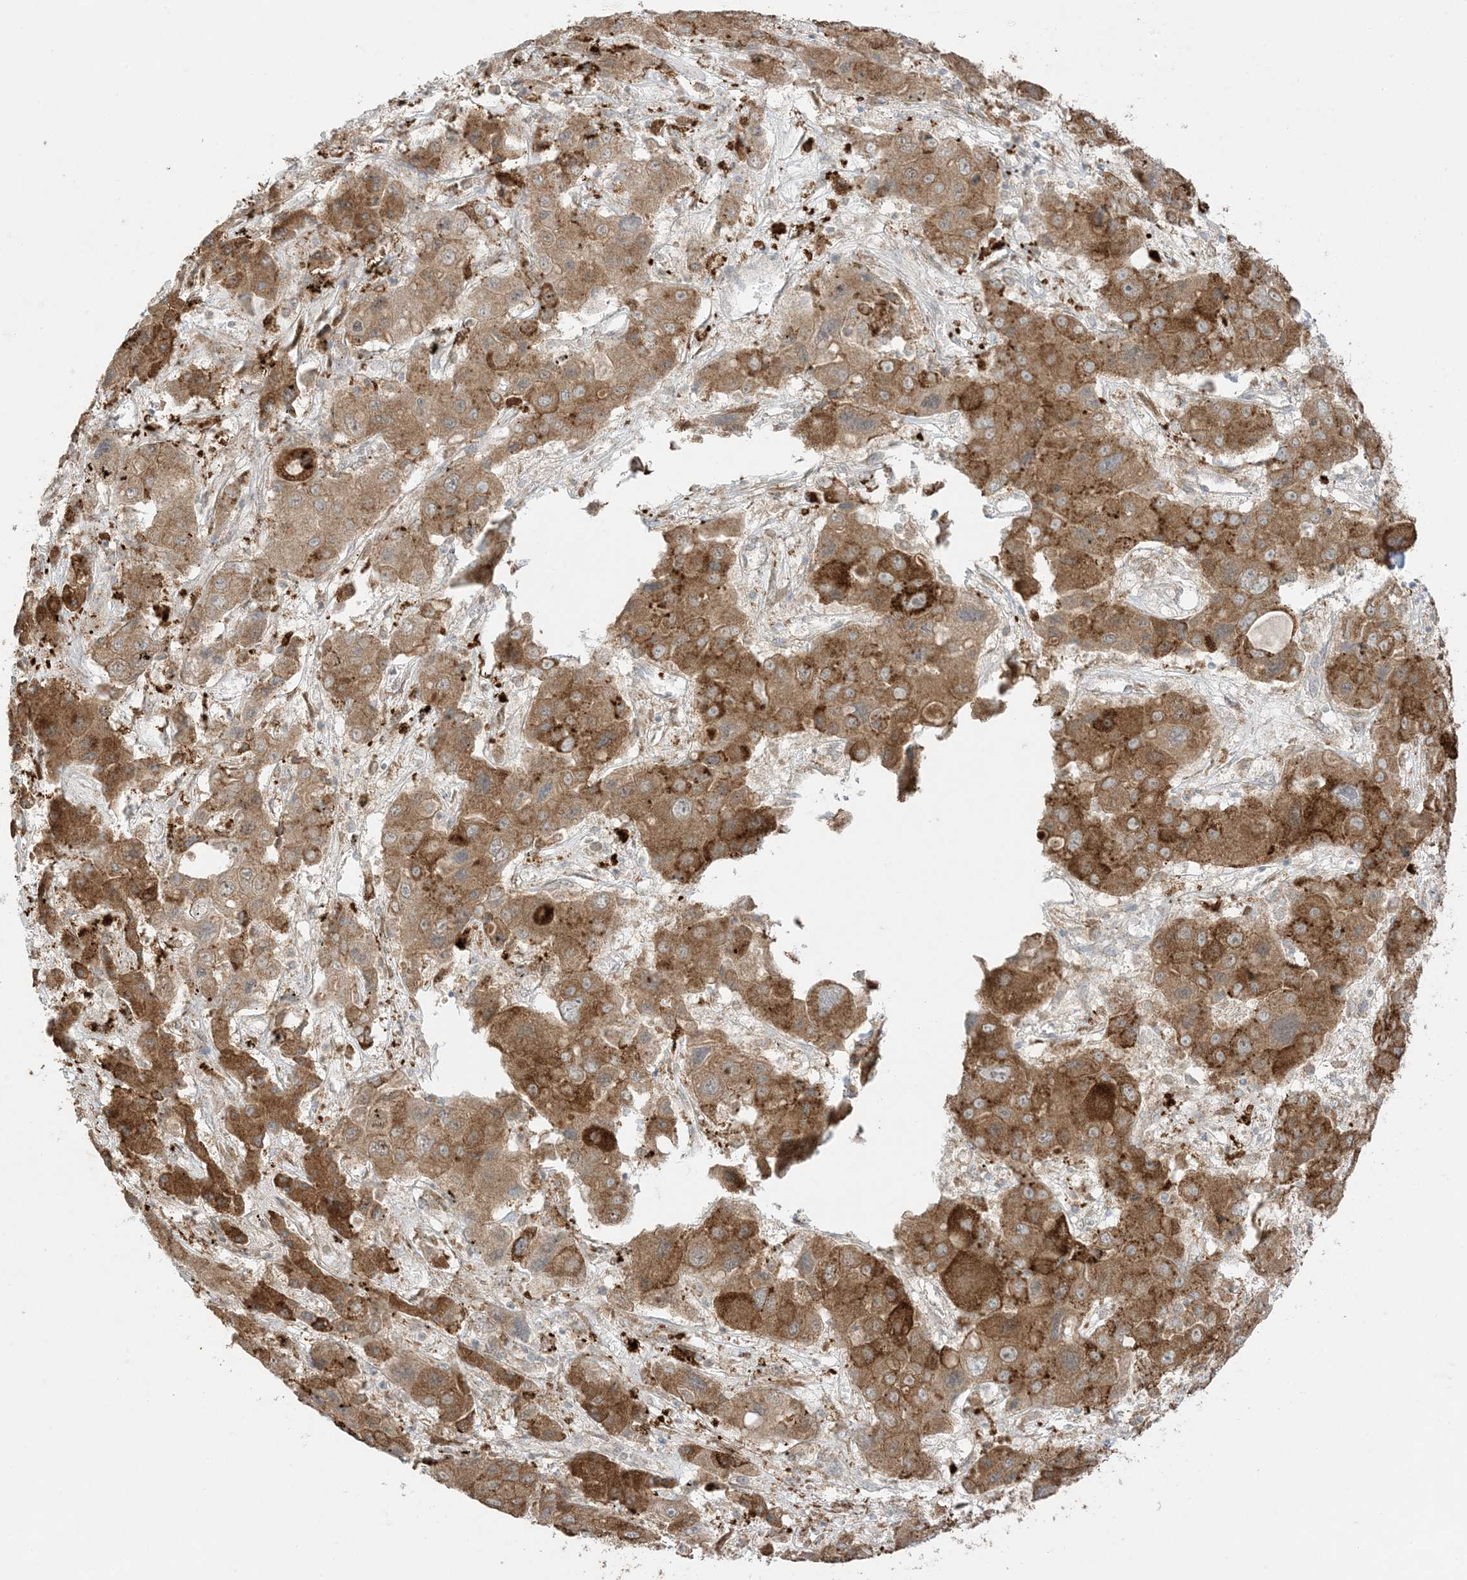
{"staining": {"intensity": "strong", "quantity": ">75%", "location": "cytoplasmic/membranous"}, "tissue": "liver cancer", "cell_type": "Tumor cells", "image_type": "cancer", "snomed": [{"axis": "morphology", "description": "Cholangiocarcinoma"}, {"axis": "topography", "description": "Liver"}], "caption": "This histopathology image reveals immunohistochemistry (IHC) staining of liver cancer, with high strong cytoplasmic/membranous positivity in about >75% of tumor cells.", "gene": "ODC1", "patient": {"sex": "male", "age": 67}}